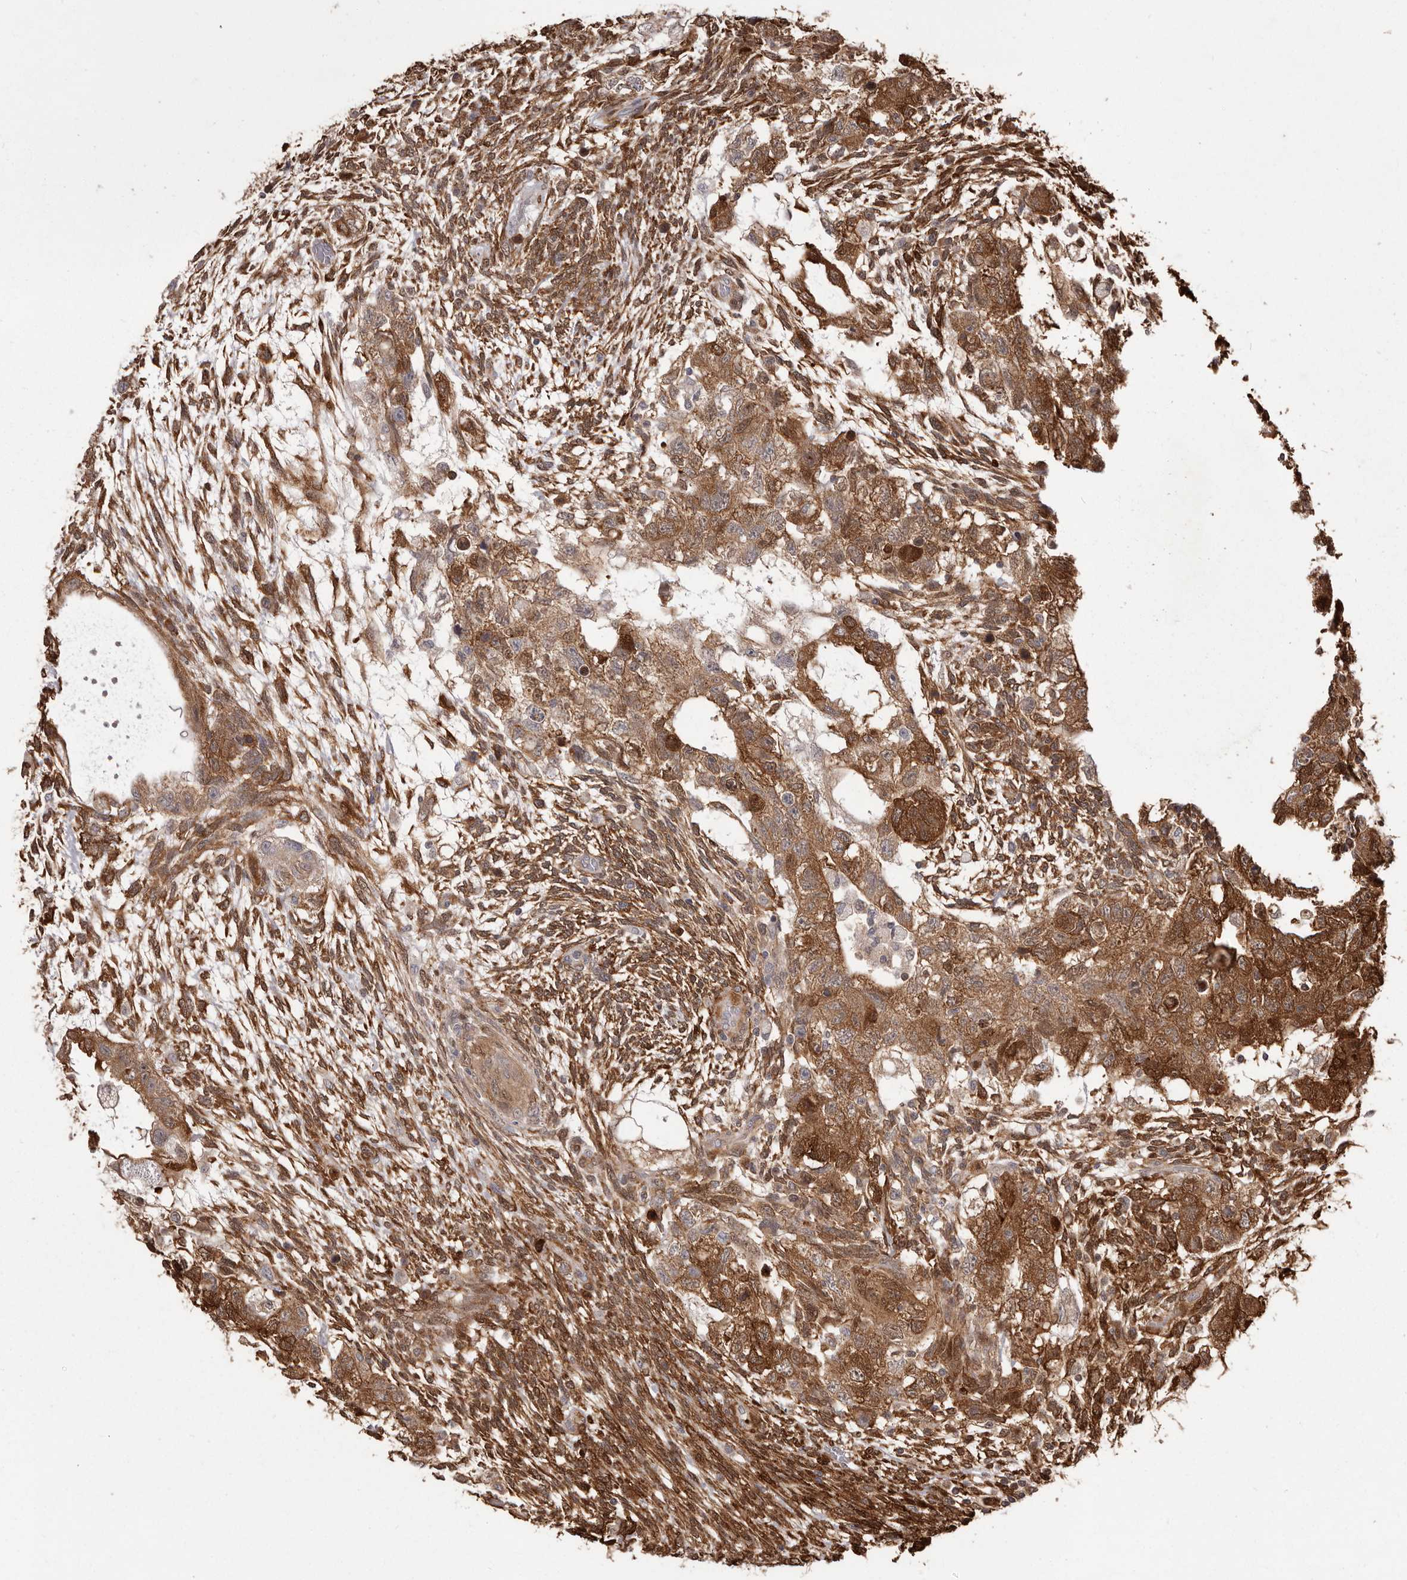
{"staining": {"intensity": "strong", "quantity": ">75%", "location": "cytoplasmic/membranous"}, "tissue": "testis cancer", "cell_type": "Tumor cells", "image_type": "cancer", "snomed": [{"axis": "morphology", "description": "Normal tissue, NOS"}, {"axis": "morphology", "description": "Carcinoma, Embryonal, NOS"}, {"axis": "topography", "description": "Testis"}], "caption": "Immunohistochemistry (IHC) of human testis cancer reveals high levels of strong cytoplasmic/membranous positivity in approximately >75% of tumor cells.", "gene": "GFOD1", "patient": {"sex": "male", "age": 36}}